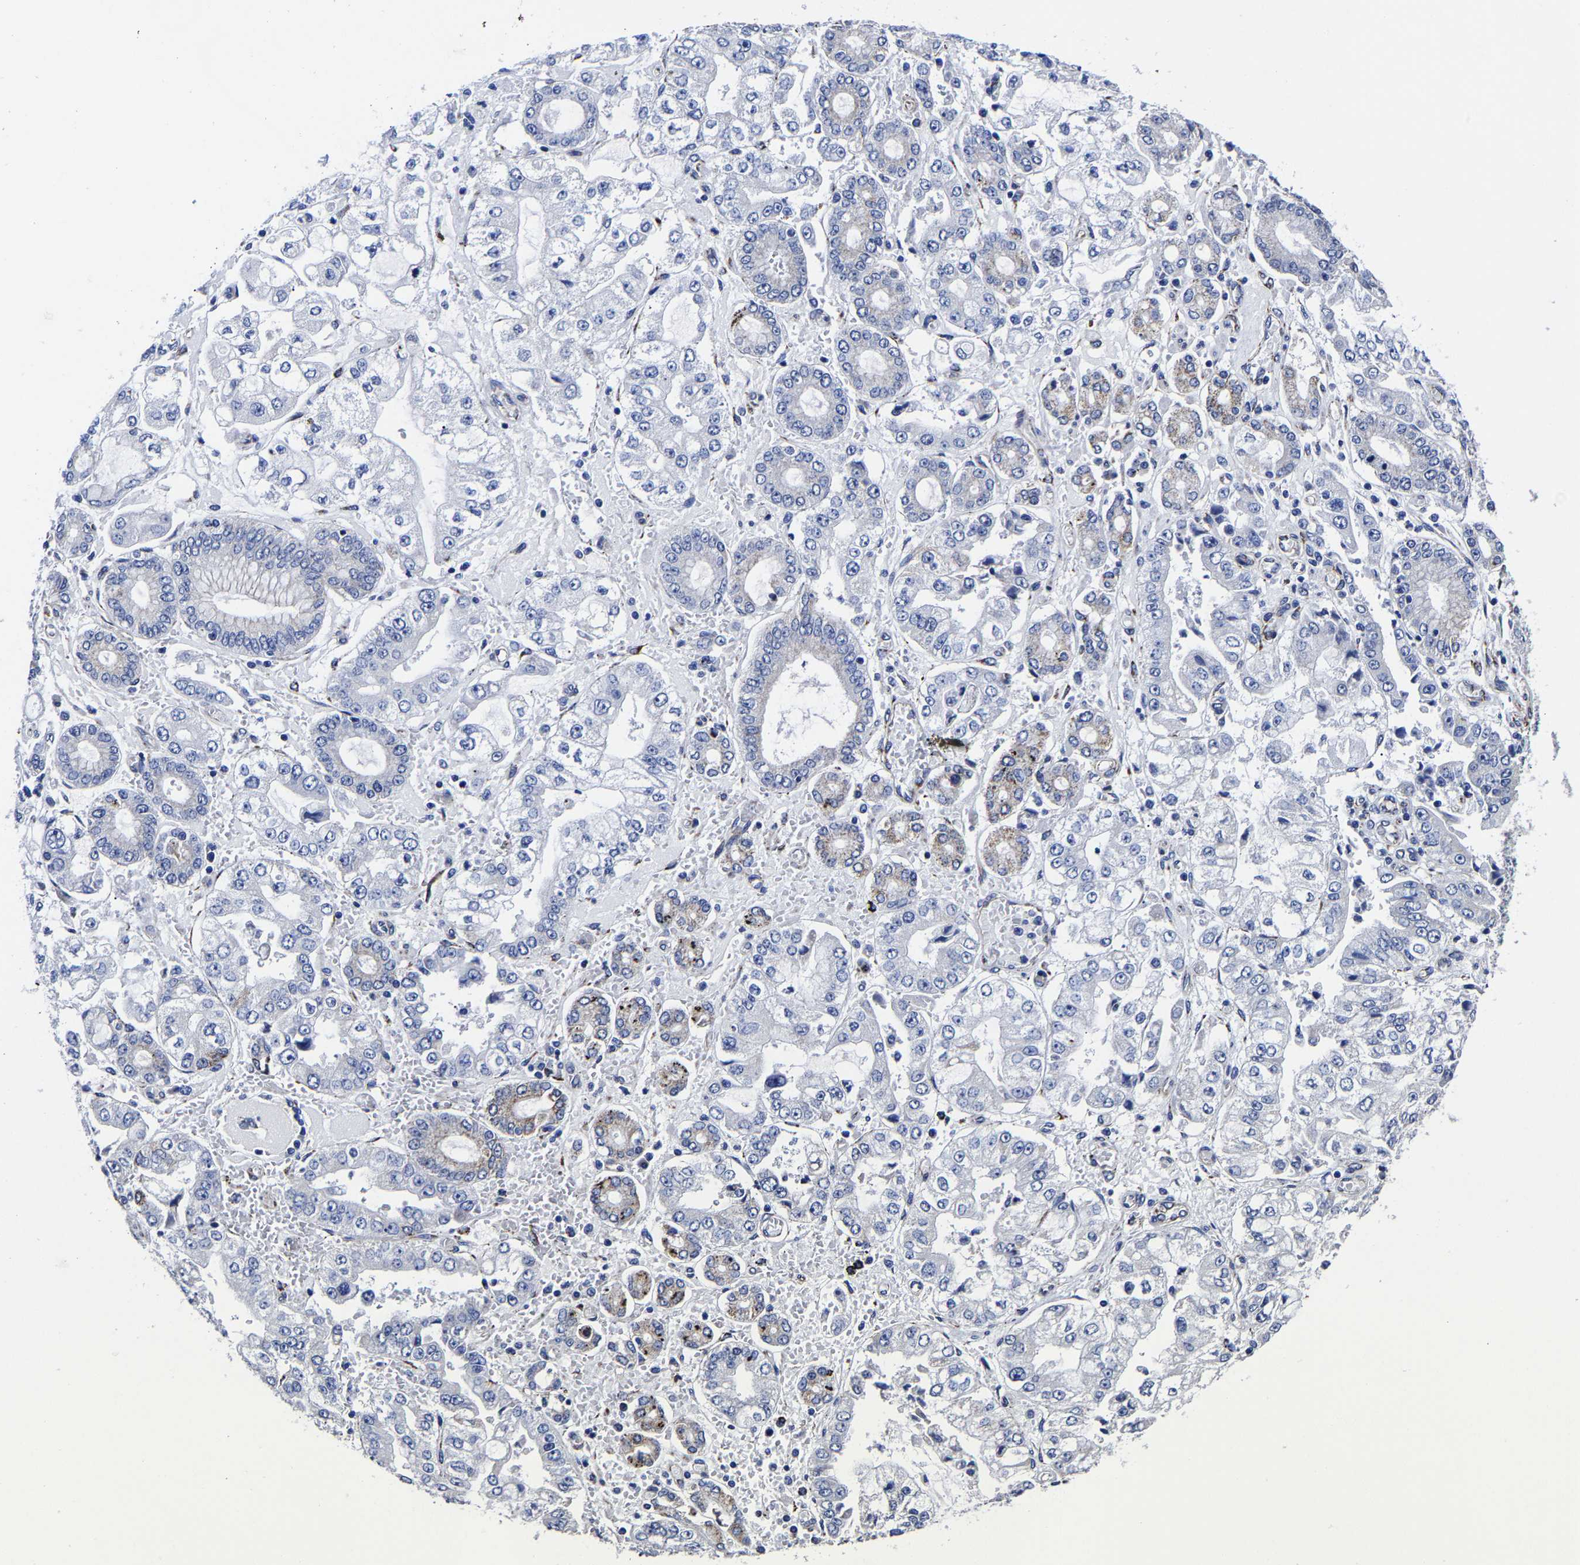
{"staining": {"intensity": "negative", "quantity": "none", "location": "none"}, "tissue": "stomach cancer", "cell_type": "Tumor cells", "image_type": "cancer", "snomed": [{"axis": "morphology", "description": "Adenocarcinoma, NOS"}, {"axis": "topography", "description": "Stomach"}], "caption": "High magnification brightfield microscopy of adenocarcinoma (stomach) stained with DAB (brown) and counterstained with hematoxylin (blue): tumor cells show no significant expression. (Immunohistochemistry, brightfield microscopy, high magnification).", "gene": "AASS", "patient": {"sex": "male", "age": 76}}